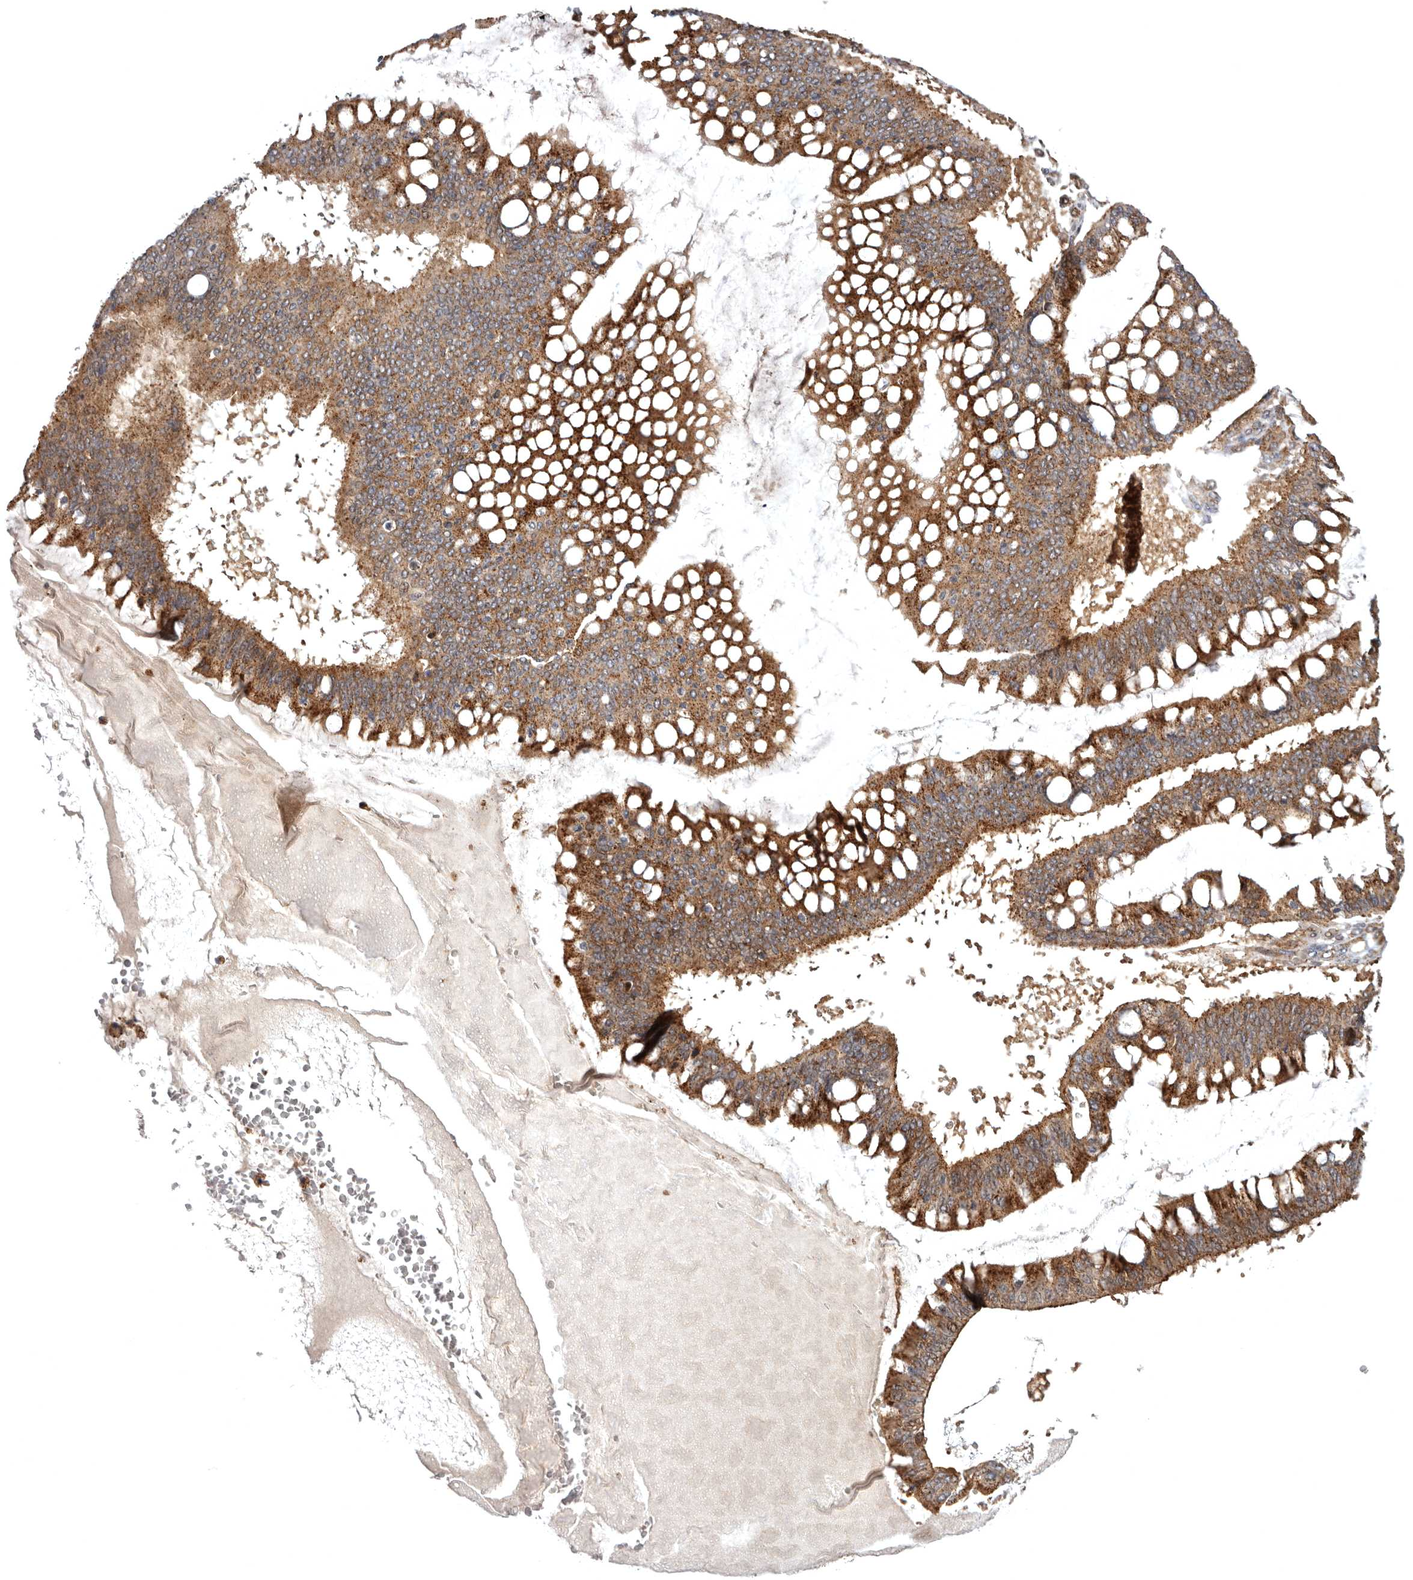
{"staining": {"intensity": "moderate", "quantity": ">75%", "location": "cytoplasmic/membranous"}, "tissue": "ovarian cancer", "cell_type": "Tumor cells", "image_type": "cancer", "snomed": [{"axis": "morphology", "description": "Cystadenocarcinoma, mucinous, NOS"}, {"axis": "topography", "description": "Ovary"}], "caption": "Protein analysis of ovarian mucinous cystadenocarcinoma tissue displays moderate cytoplasmic/membranous expression in approximately >75% of tumor cells. (Stains: DAB in brown, nuclei in blue, Microscopy: brightfield microscopy at high magnification).", "gene": "FGFR4", "patient": {"sex": "female", "age": 73}}